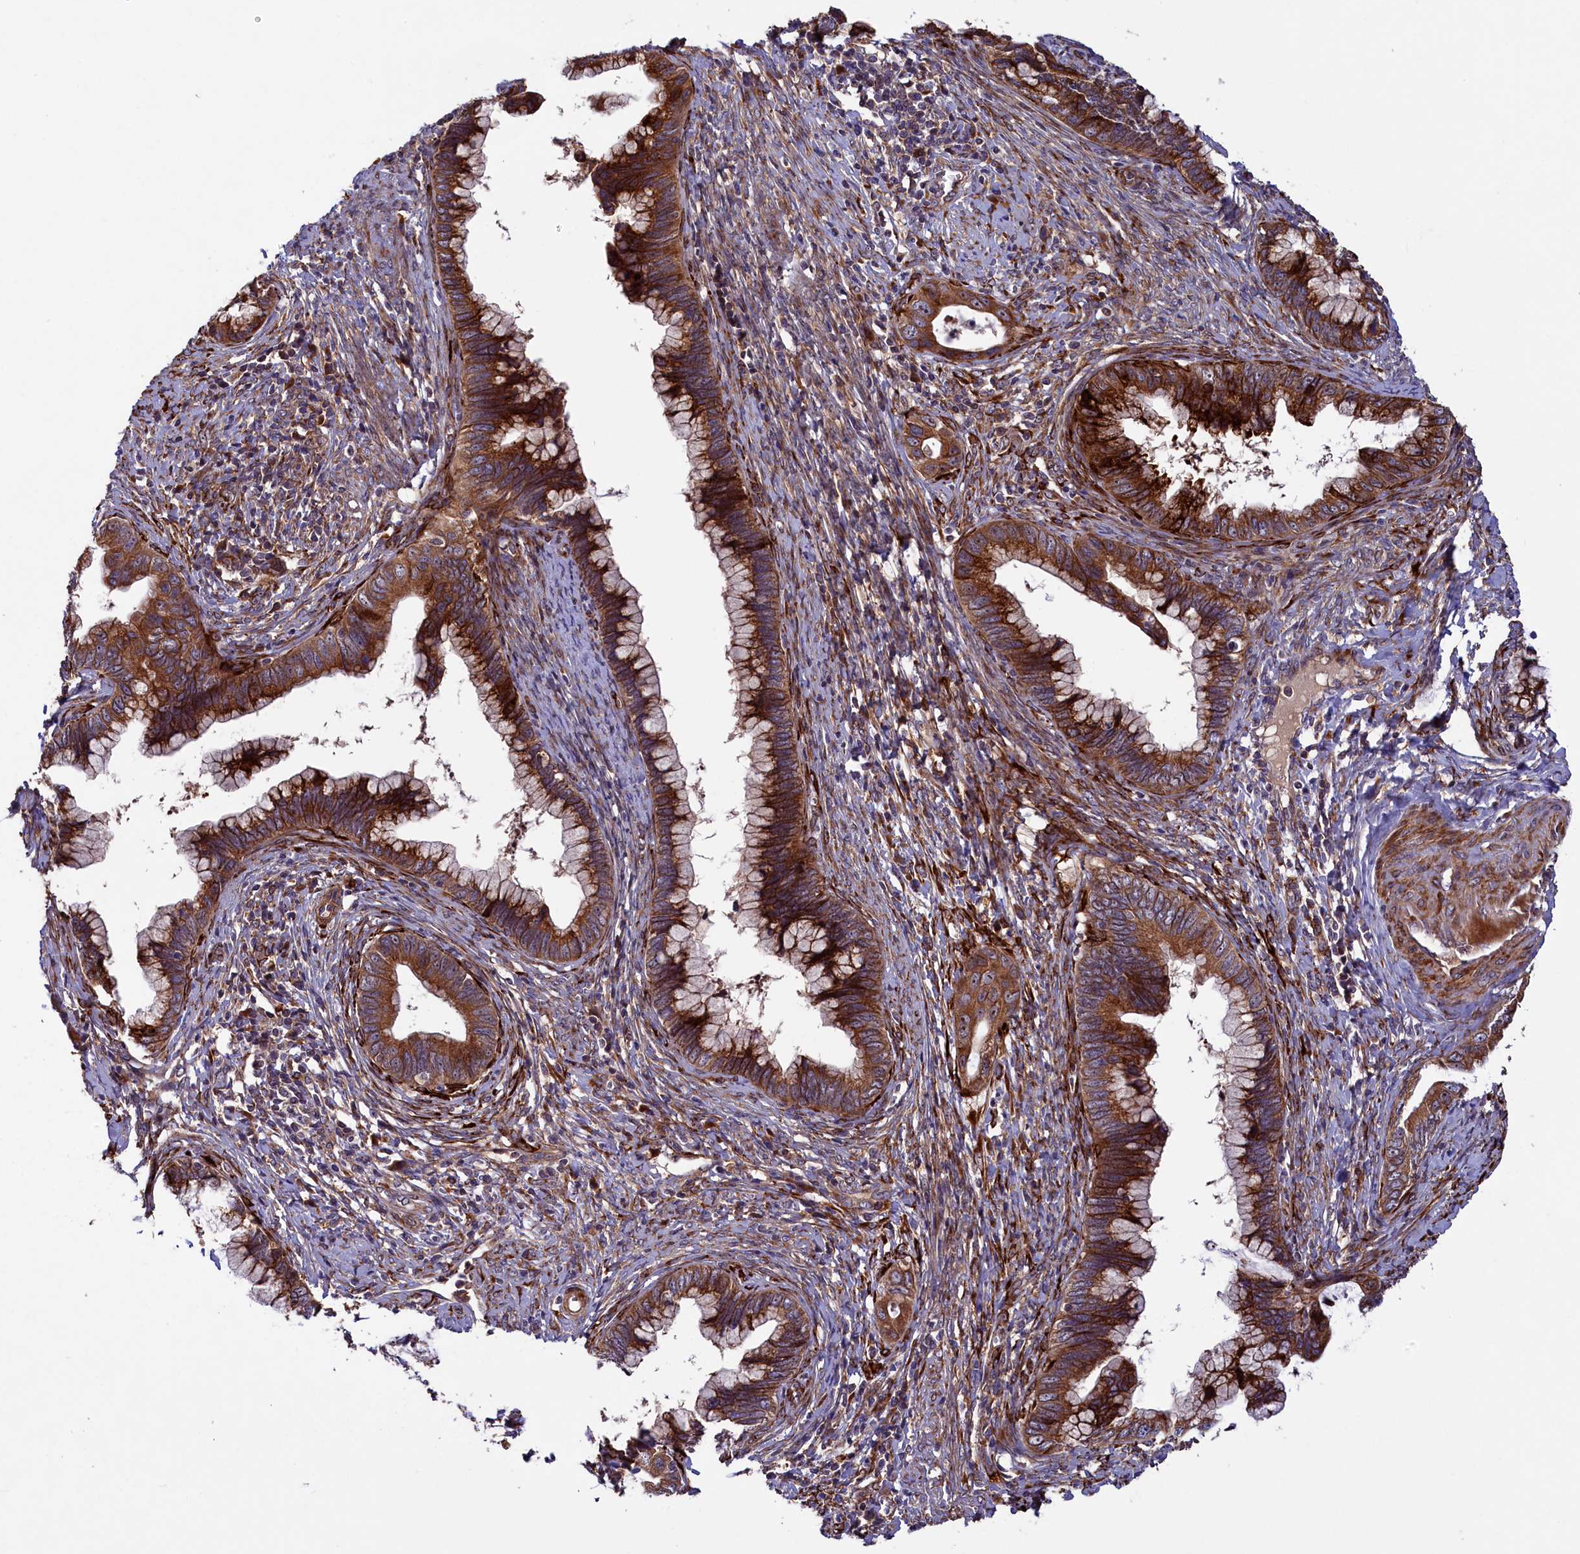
{"staining": {"intensity": "strong", "quantity": ">75%", "location": "cytoplasmic/membranous"}, "tissue": "cervical cancer", "cell_type": "Tumor cells", "image_type": "cancer", "snomed": [{"axis": "morphology", "description": "Adenocarcinoma, NOS"}, {"axis": "topography", "description": "Cervix"}], "caption": "This micrograph shows immunohistochemistry (IHC) staining of human cervical cancer, with high strong cytoplasmic/membranous positivity in approximately >75% of tumor cells.", "gene": "ARRDC4", "patient": {"sex": "female", "age": 44}}